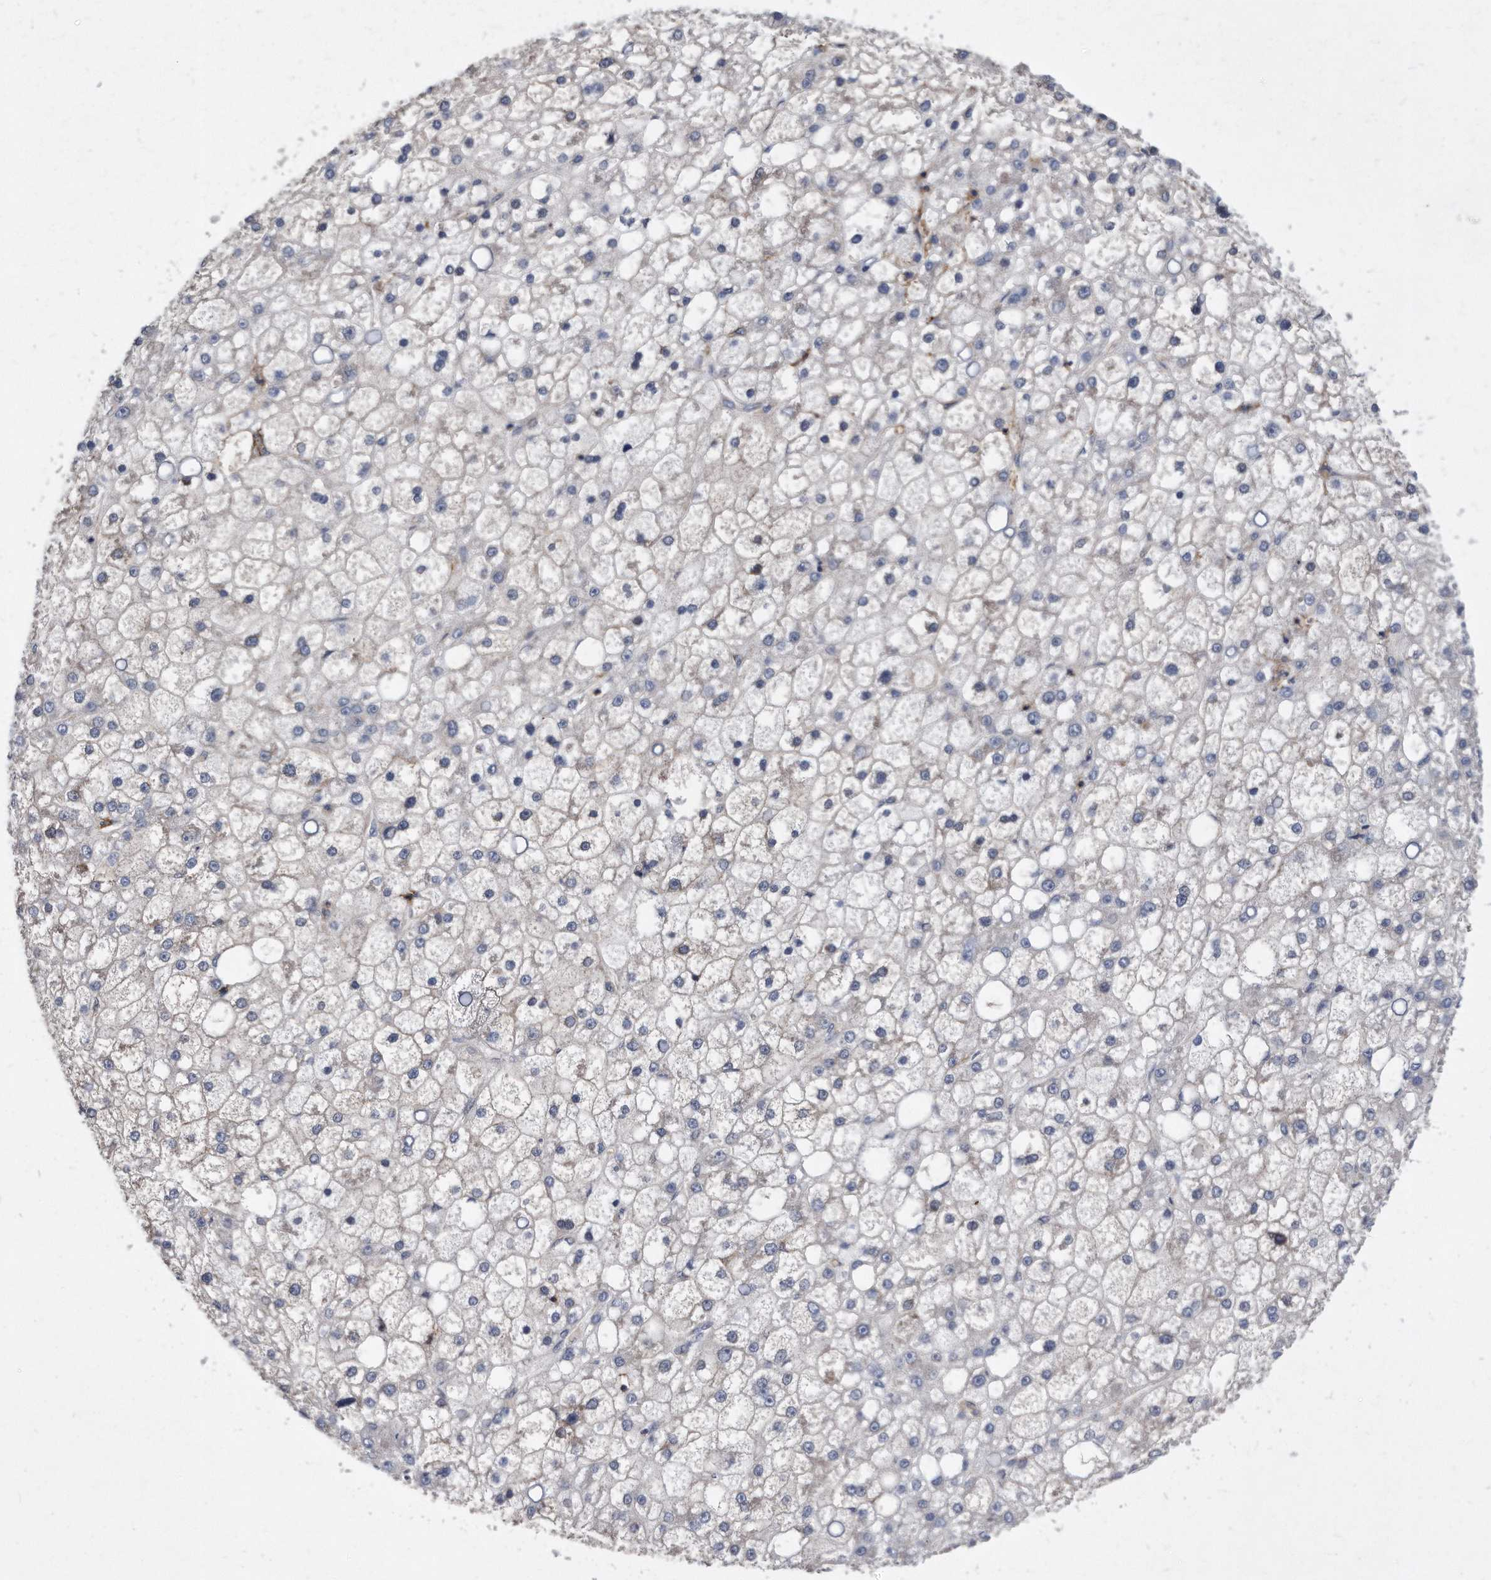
{"staining": {"intensity": "negative", "quantity": "none", "location": "none"}, "tissue": "liver cancer", "cell_type": "Tumor cells", "image_type": "cancer", "snomed": [{"axis": "morphology", "description": "Carcinoma, Hepatocellular, NOS"}, {"axis": "topography", "description": "Liver"}], "caption": "A high-resolution image shows IHC staining of liver cancer (hepatocellular carcinoma), which demonstrates no significant expression in tumor cells.", "gene": "ATG5", "patient": {"sex": "male", "age": 67}}